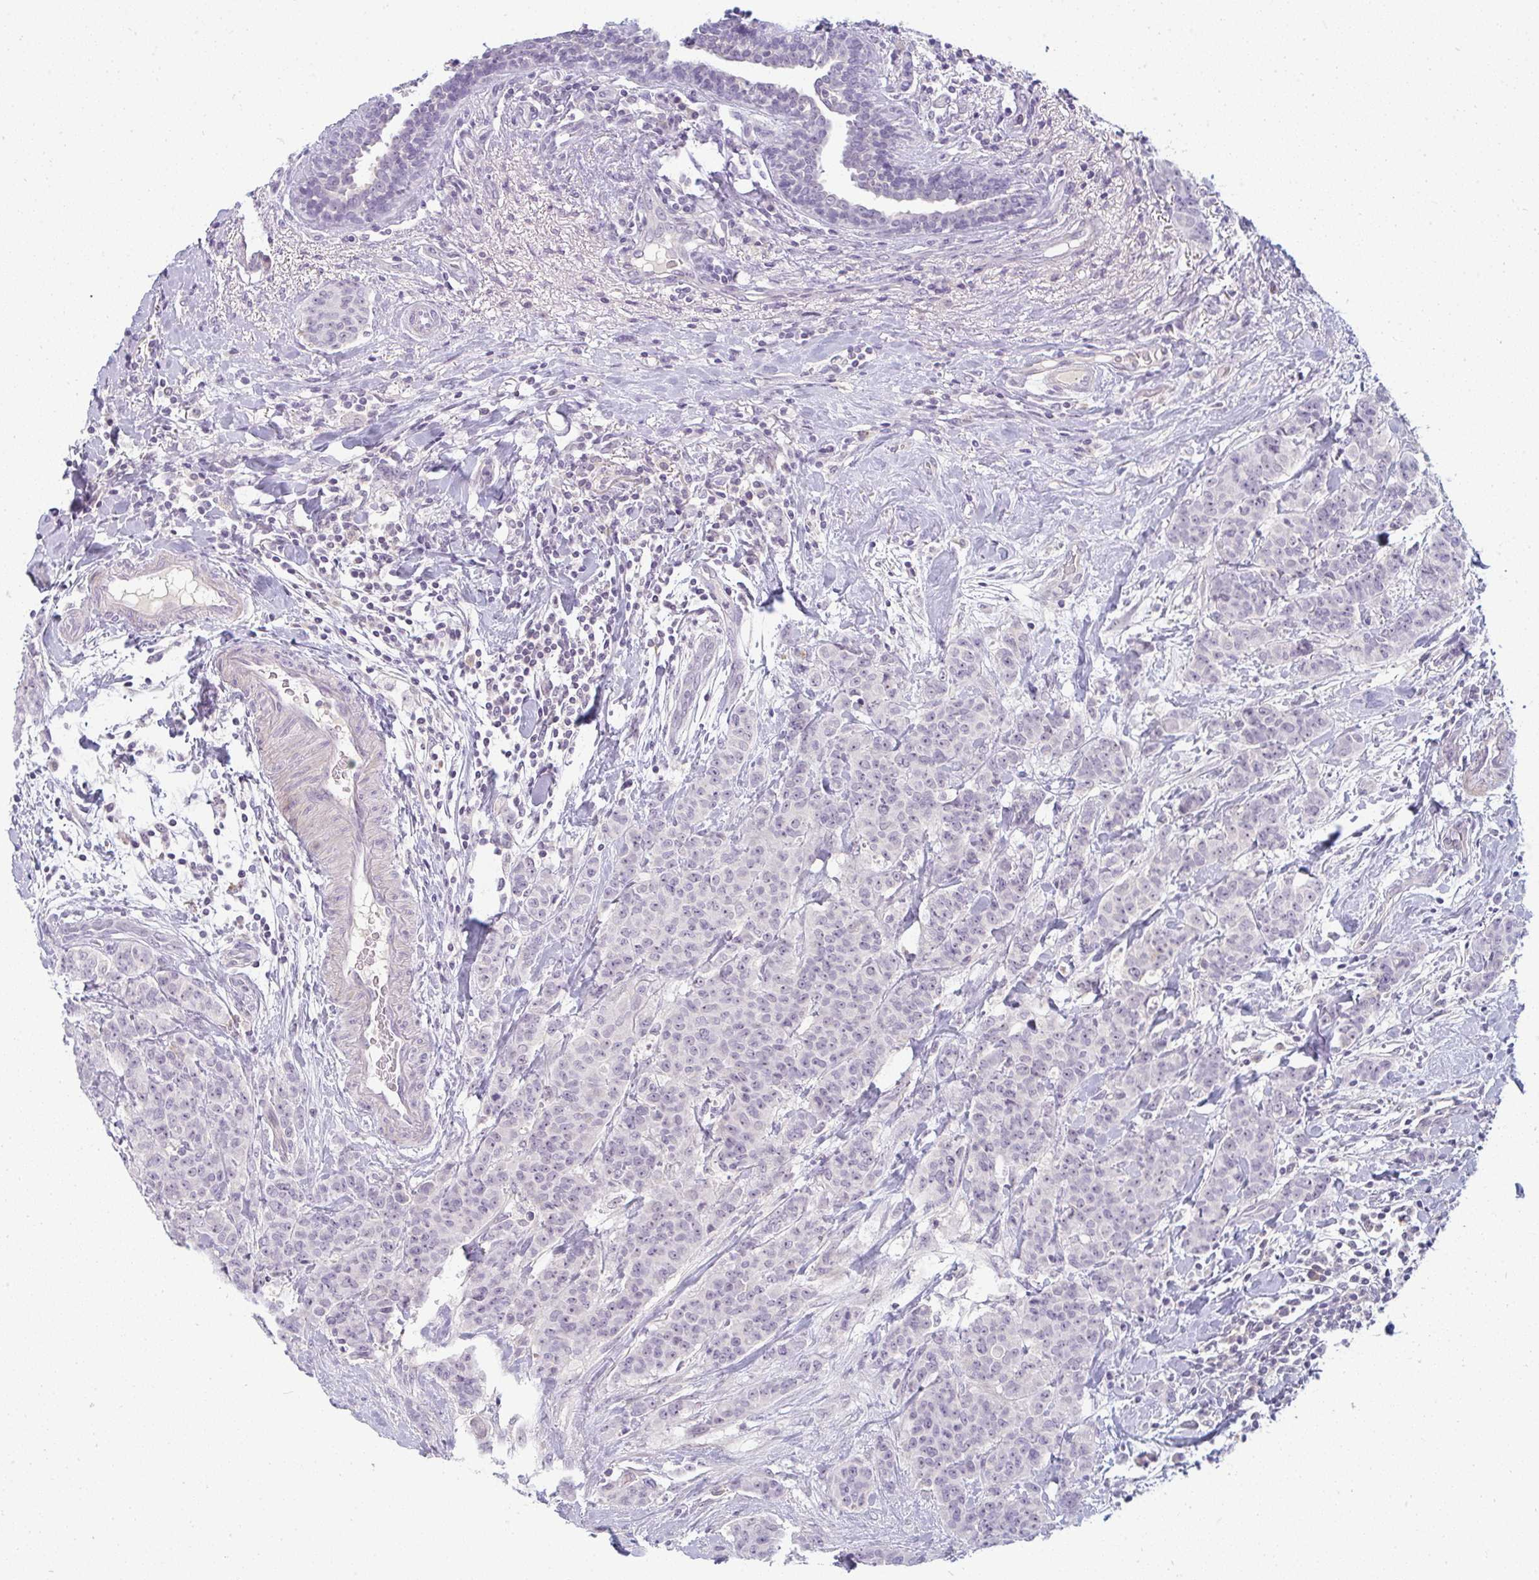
{"staining": {"intensity": "negative", "quantity": "none", "location": "none"}, "tissue": "breast cancer", "cell_type": "Tumor cells", "image_type": "cancer", "snomed": [{"axis": "morphology", "description": "Duct carcinoma"}, {"axis": "topography", "description": "Breast"}], "caption": "Immunohistochemical staining of human breast intraductal carcinoma exhibits no significant staining in tumor cells.", "gene": "PPFIA4", "patient": {"sex": "female", "age": 40}}